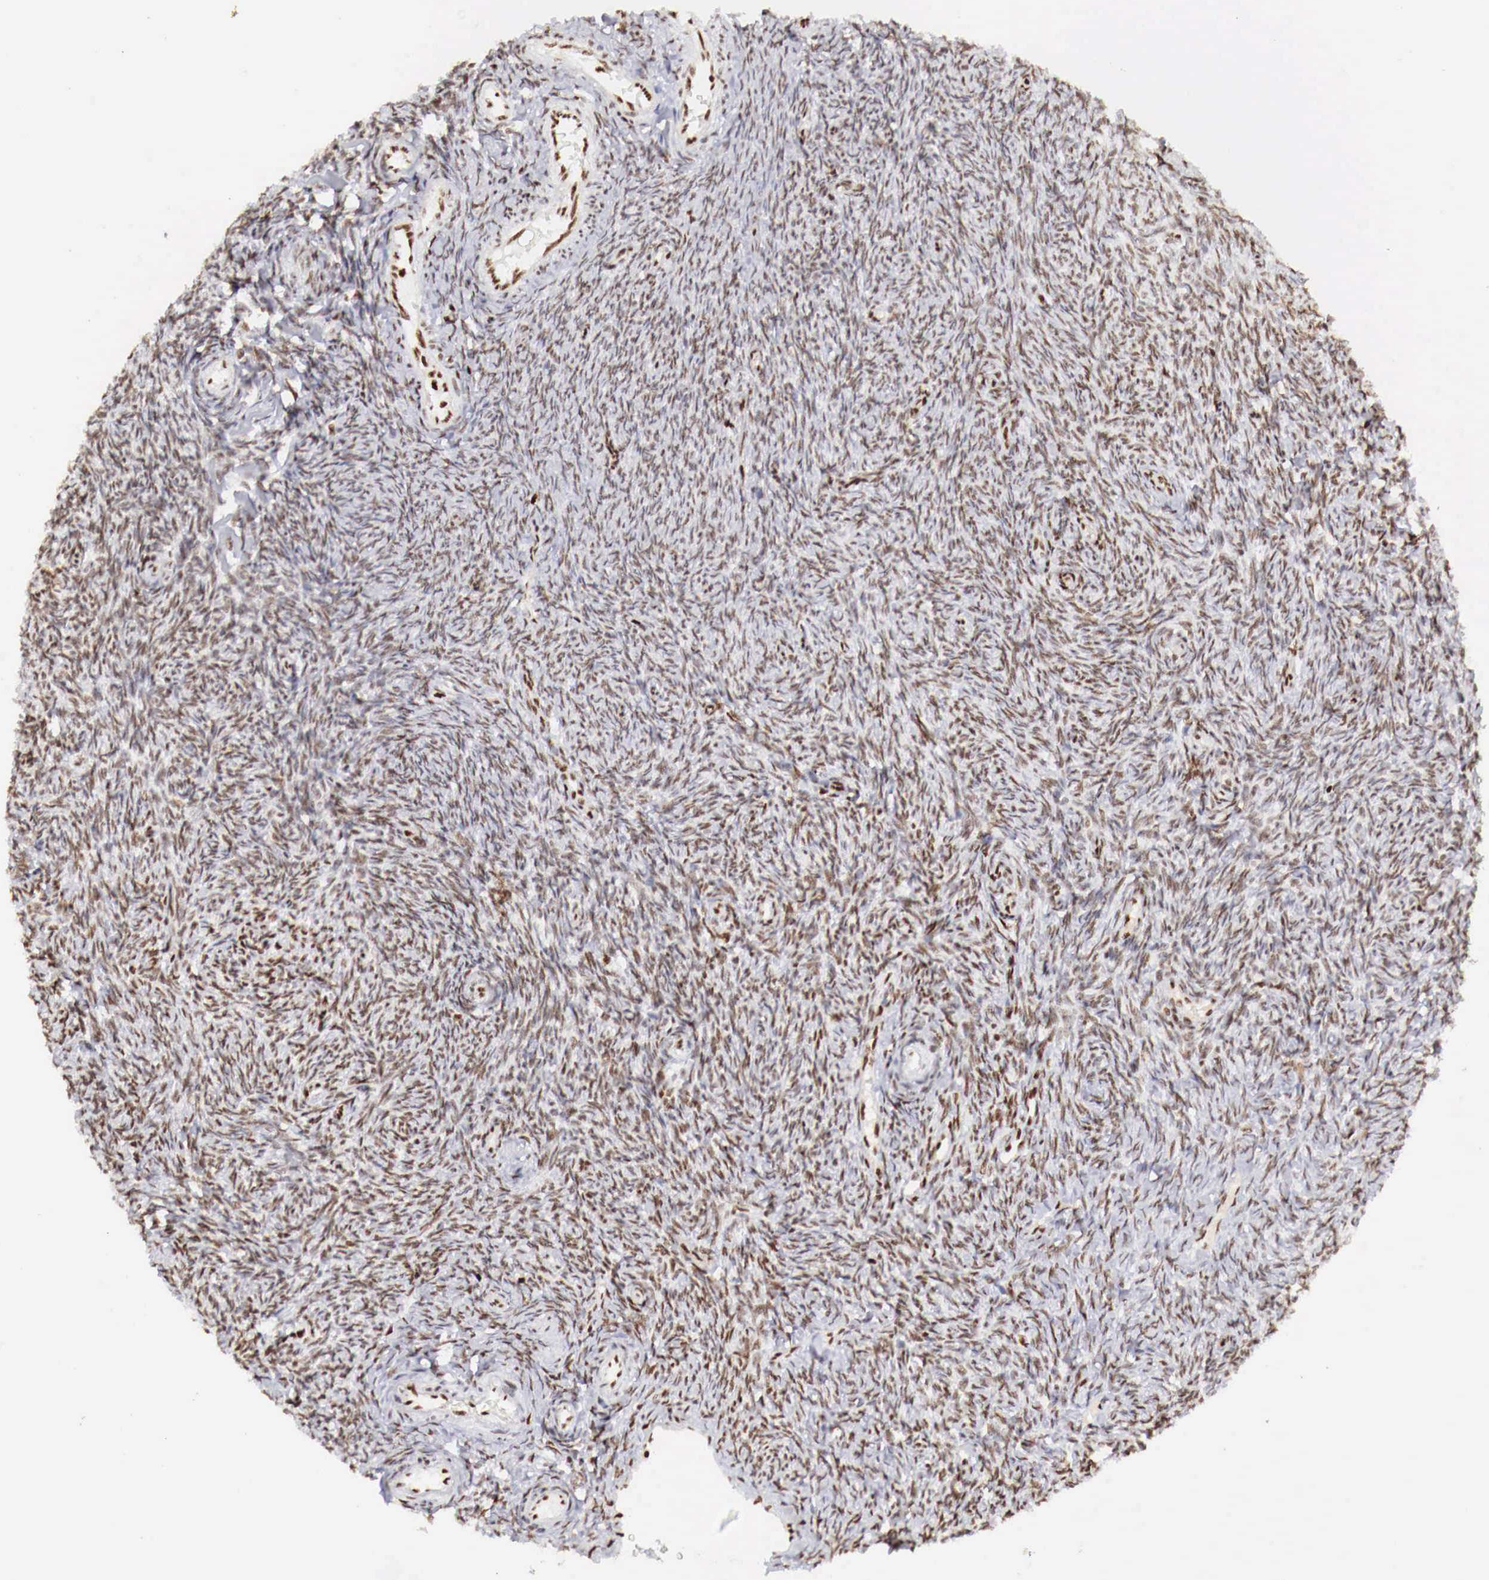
{"staining": {"intensity": "strong", "quantity": ">75%", "location": "nuclear"}, "tissue": "ovary", "cell_type": "Ovarian stroma cells", "image_type": "normal", "snomed": [{"axis": "morphology", "description": "Normal tissue, NOS"}, {"axis": "topography", "description": "Ovary"}], "caption": "Human ovary stained for a protein (brown) shows strong nuclear positive expression in approximately >75% of ovarian stroma cells.", "gene": "MAX", "patient": {"sex": "female", "age": 32}}